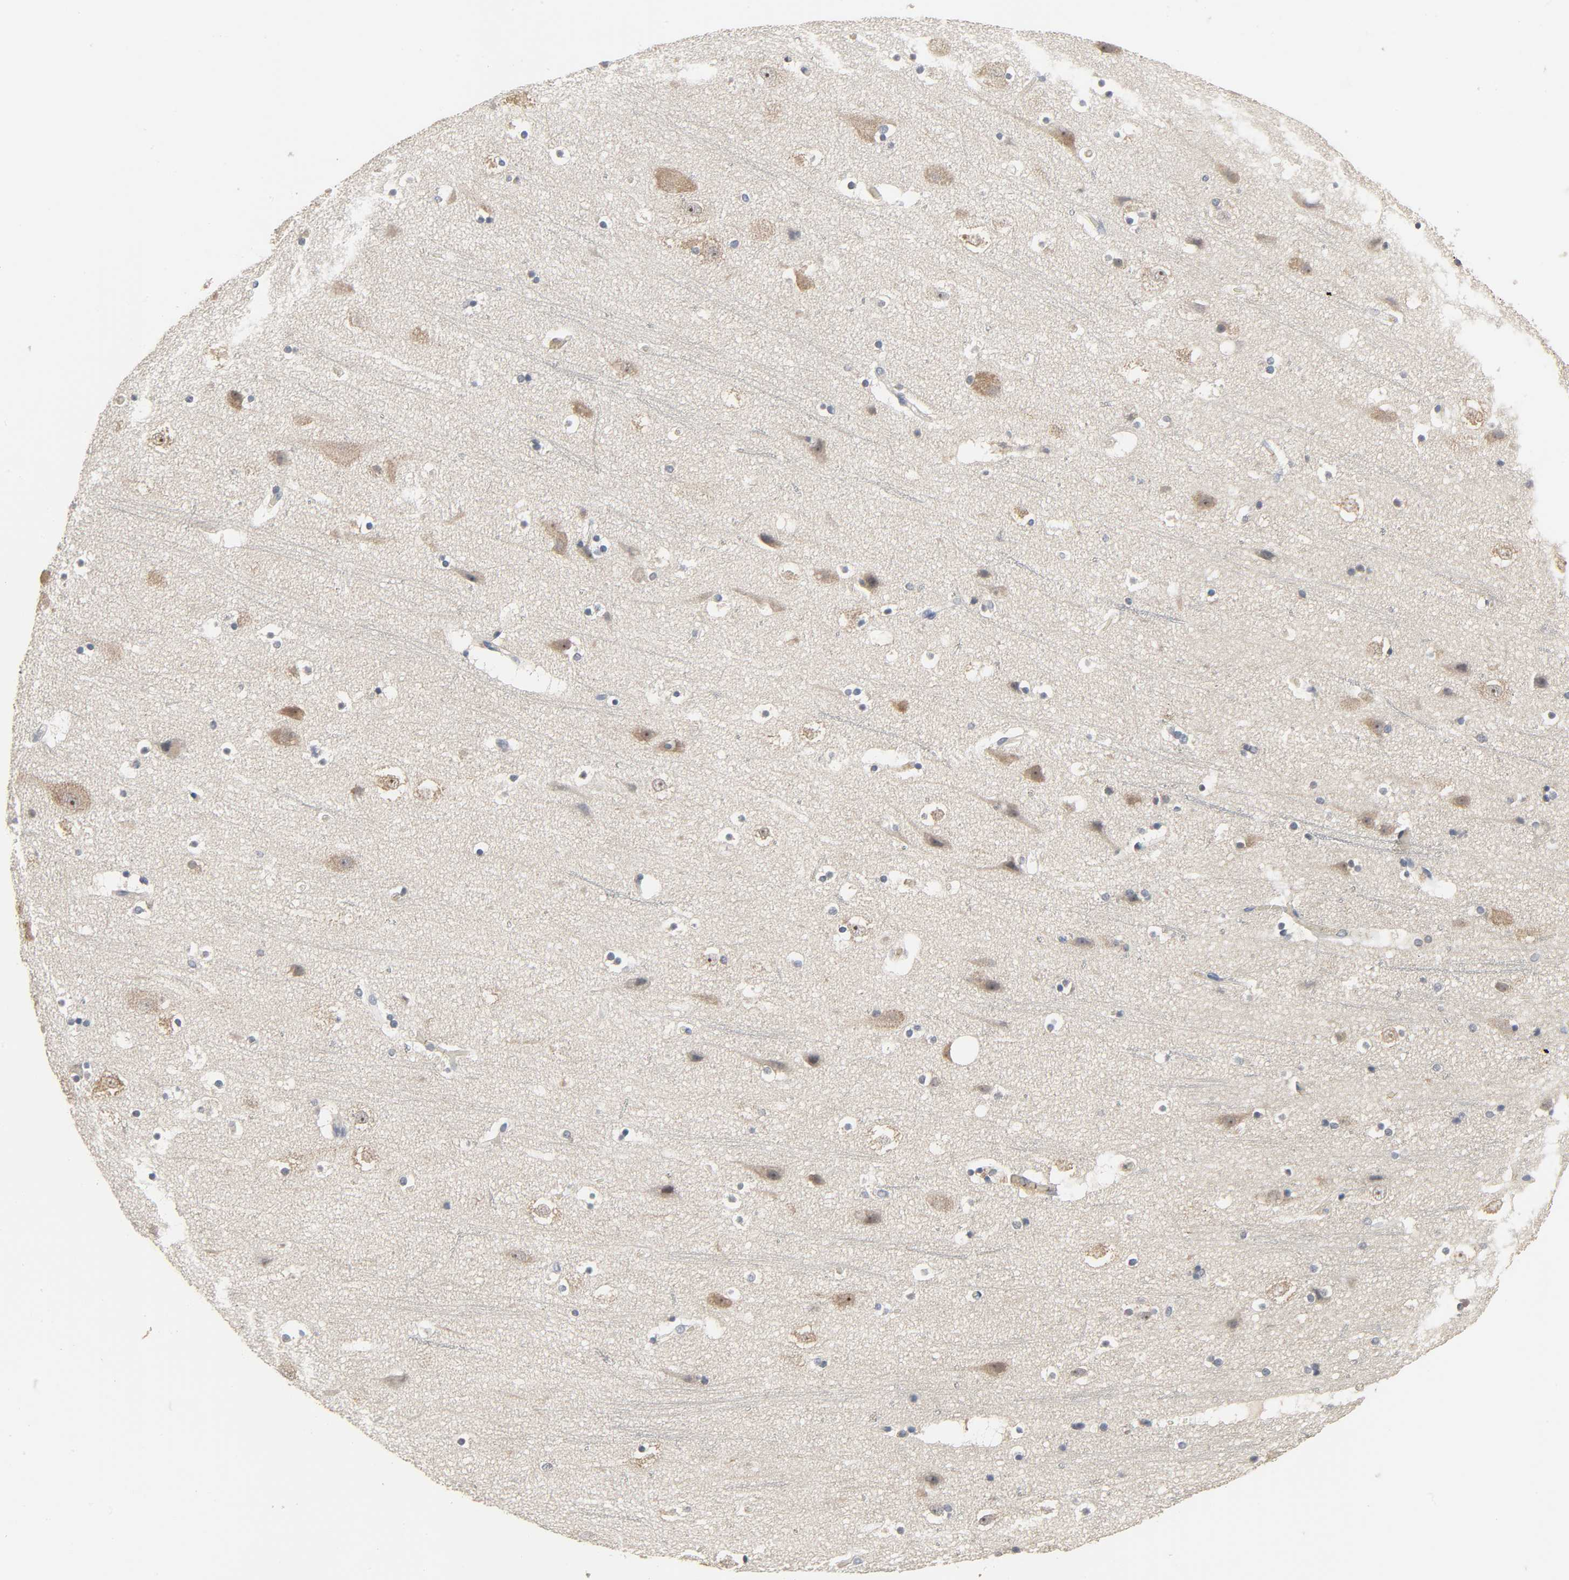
{"staining": {"intensity": "negative", "quantity": "none", "location": "none"}, "tissue": "cerebral cortex", "cell_type": "Endothelial cells", "image_type": "normal", "snomed": [{"axis": "morphology", "description": "Normal tissue, NOS"}, {"axis": "topography", "description": "Cerebral cortex"}], "caption": "Cerebral cortex stained for a protein using immunohistochemistry shows no staining endothelial cells.", "gene": "PLEKHA2", "patient": {"sex": "male", "age": 45}}